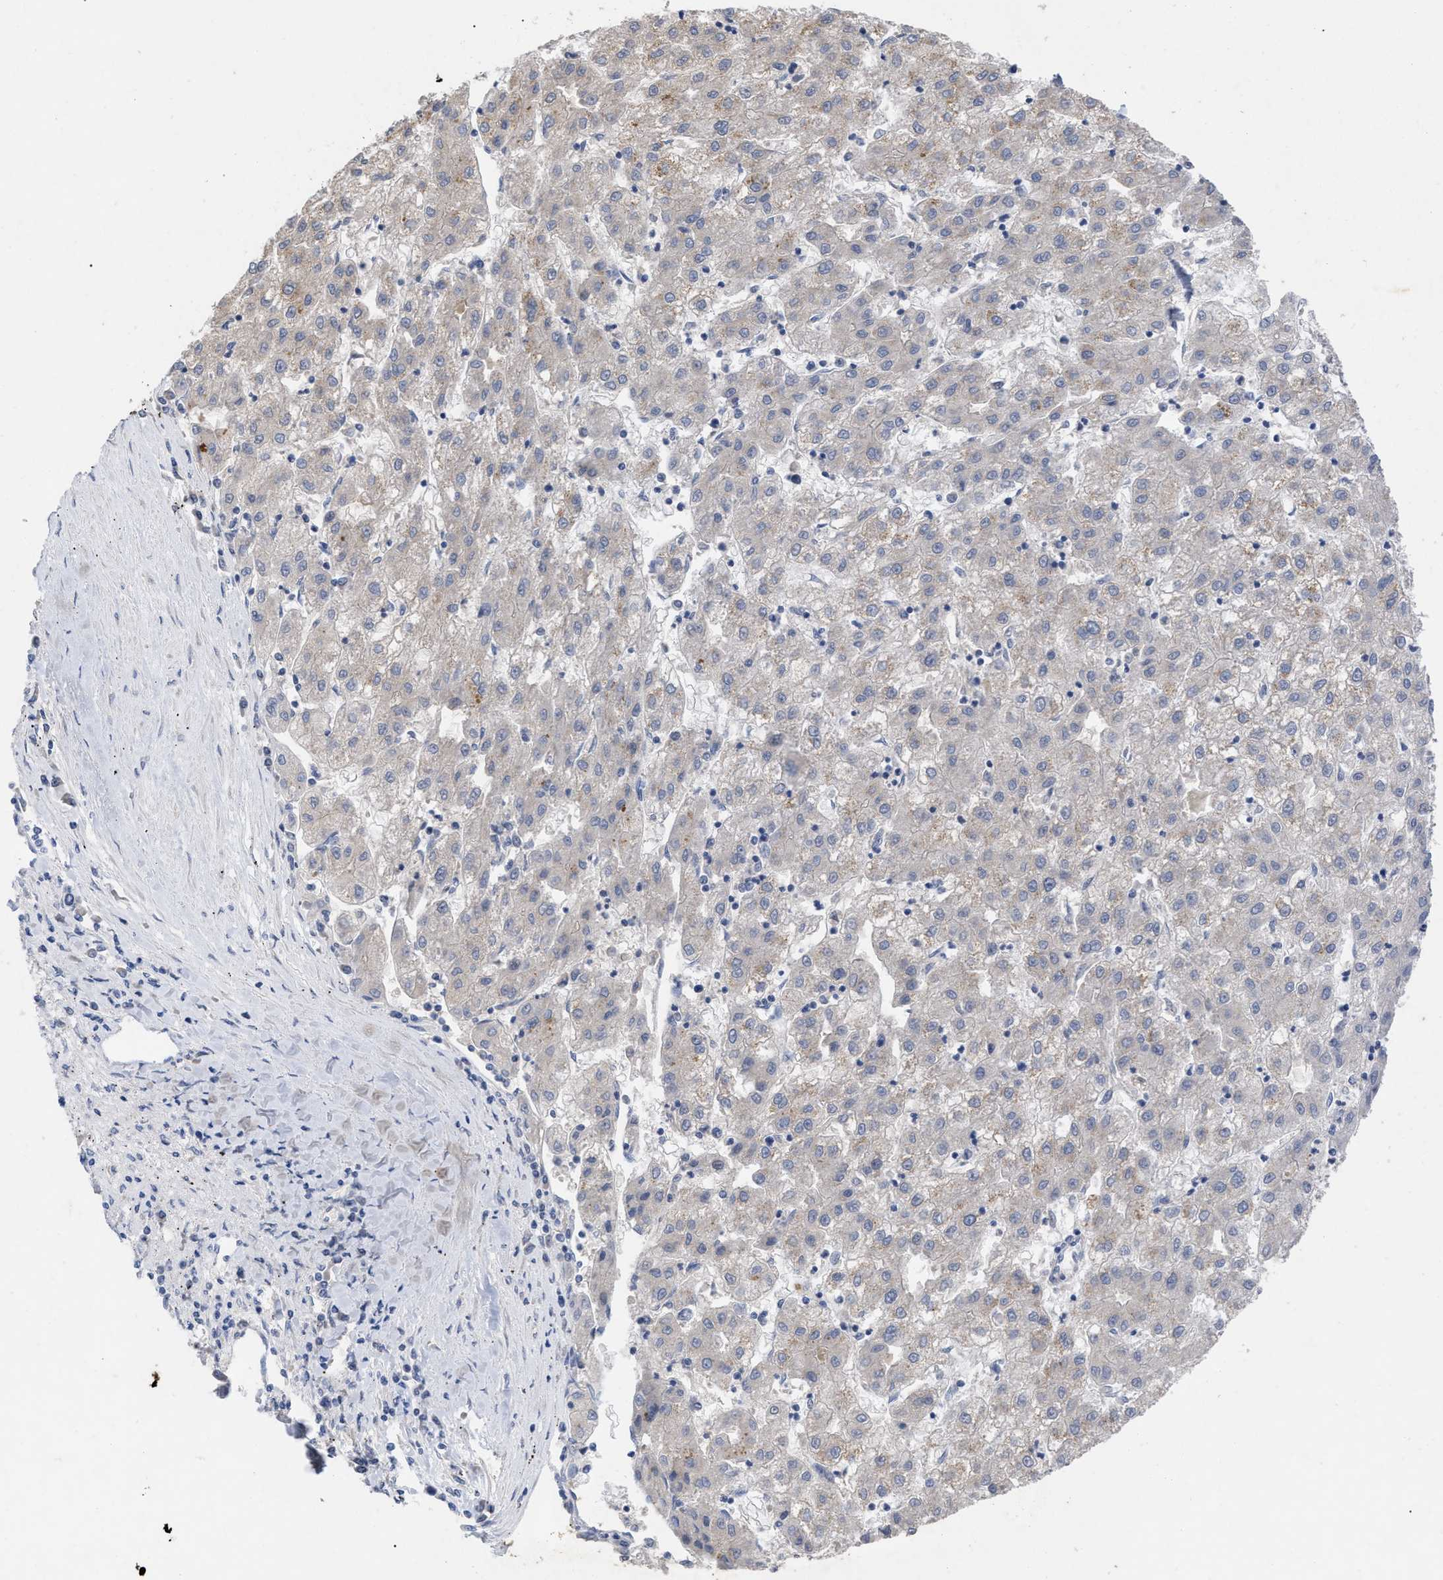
{"staining": {"intensity": "negative", "quantity": "none", "location": "none"}, "tissue": "liver cancer", "cell_type": "Tumor cells", "image_type": "cancer", "snomed": [{"axis": "morphology", "description": "Carcinoma, Hepatocellular, NOS"}, {"axis": "topography", "description": "Liver"}], "caption": "IHC photomicrograph of liver cancer stained for a protein (brown), which reveals no expression in tumor cells.", "gene": "VIP", "patient": {"sex": "male", "age": 72}}